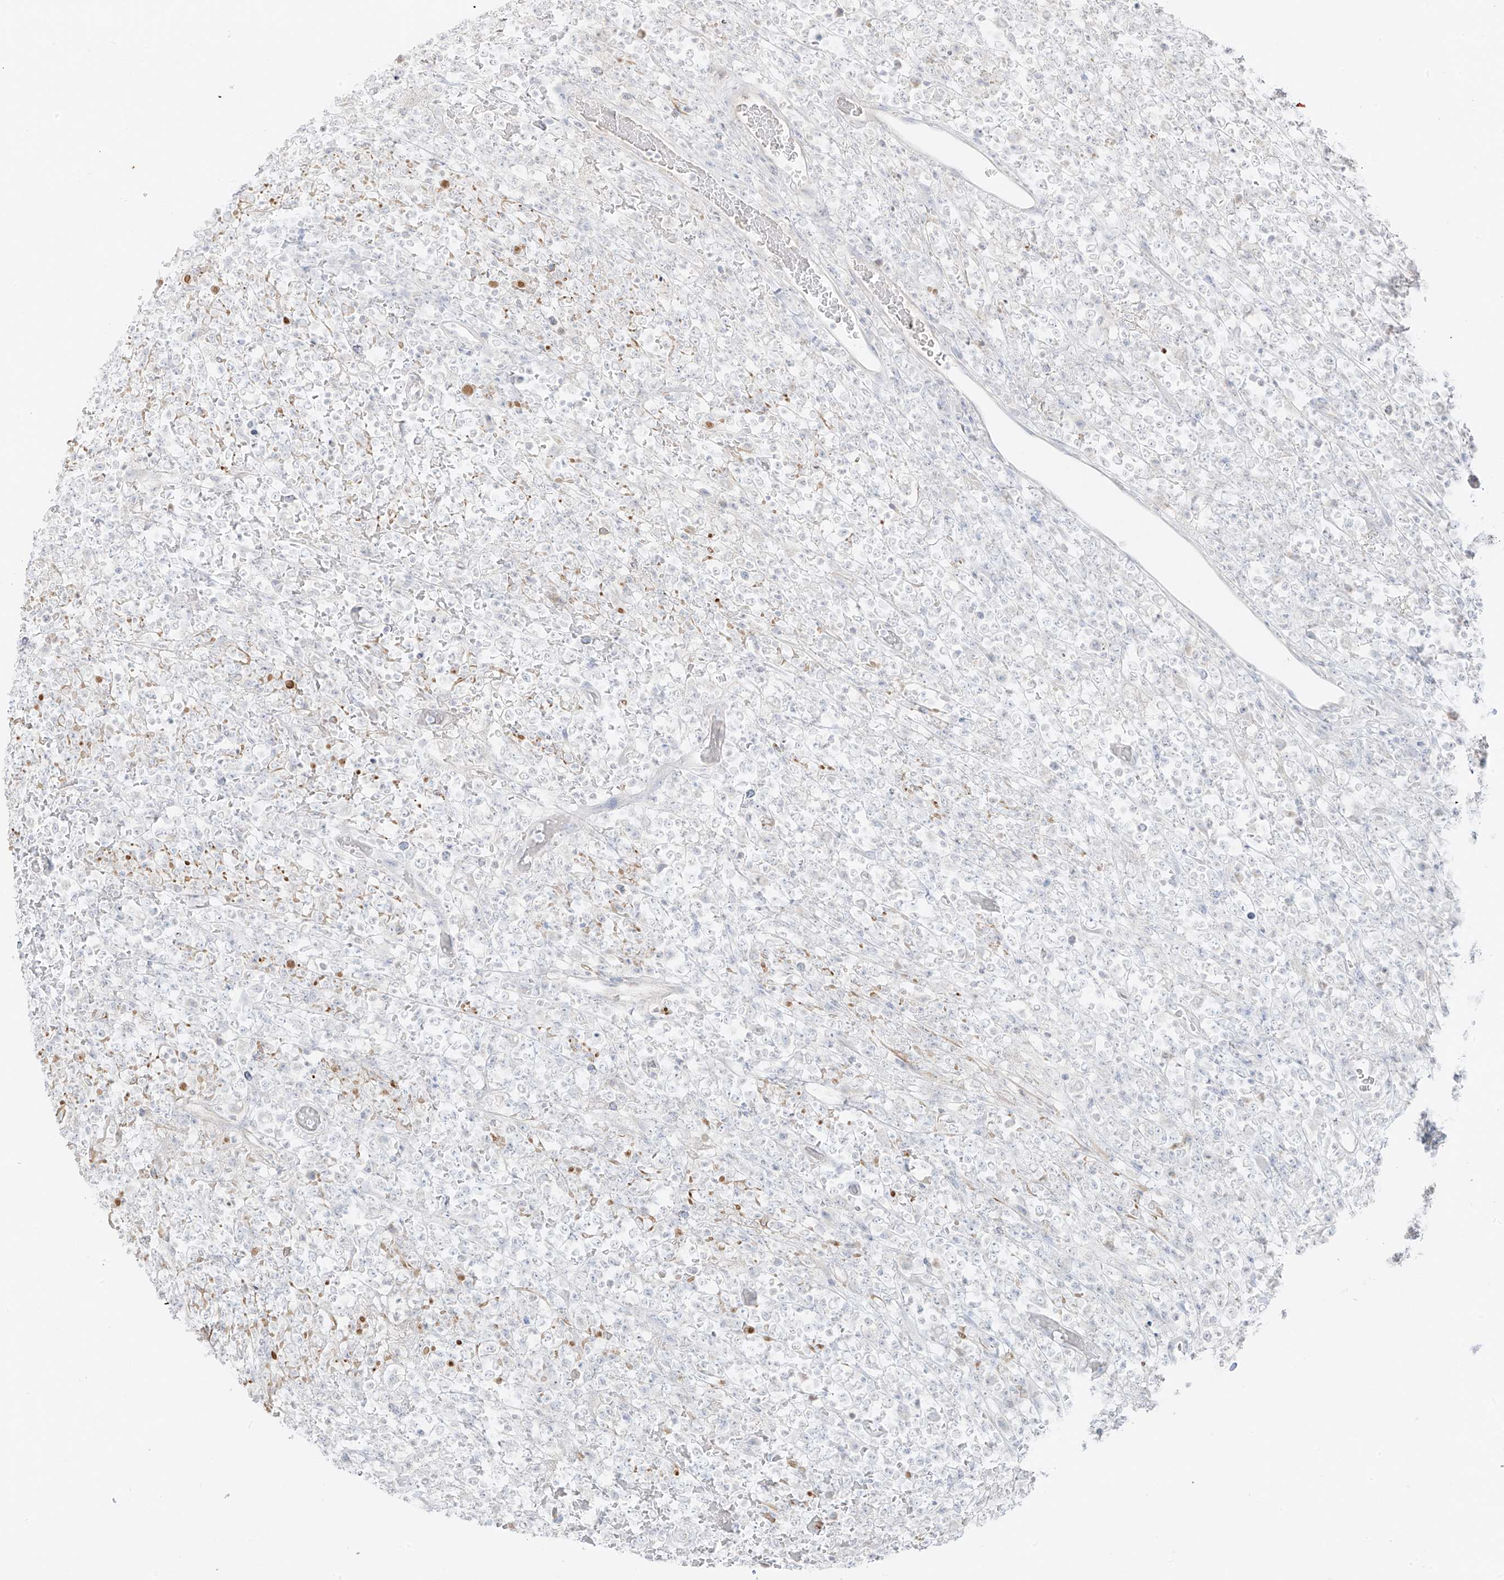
{"staining": {"intensity": "negative", "quantity": "none", "location": "none"}, "tissue": "lymphoma", "cell_type": "Tumor cells", "image_type": "cancer", "snomed": [{"axis": "morphology", "description": "Malignant lymphoma, non-Hodgkin's type, High grade"}, {"axis": "topography", "description": "Colon"}], "caption": "There is no significant positivity in tumor cells of lymphoma. (DAB (3,3'-diaminobenzidine) immunohistochemistry, high magnification).", "gene": "C11orf87", "patient": {"sex": "female", "age": 53}}